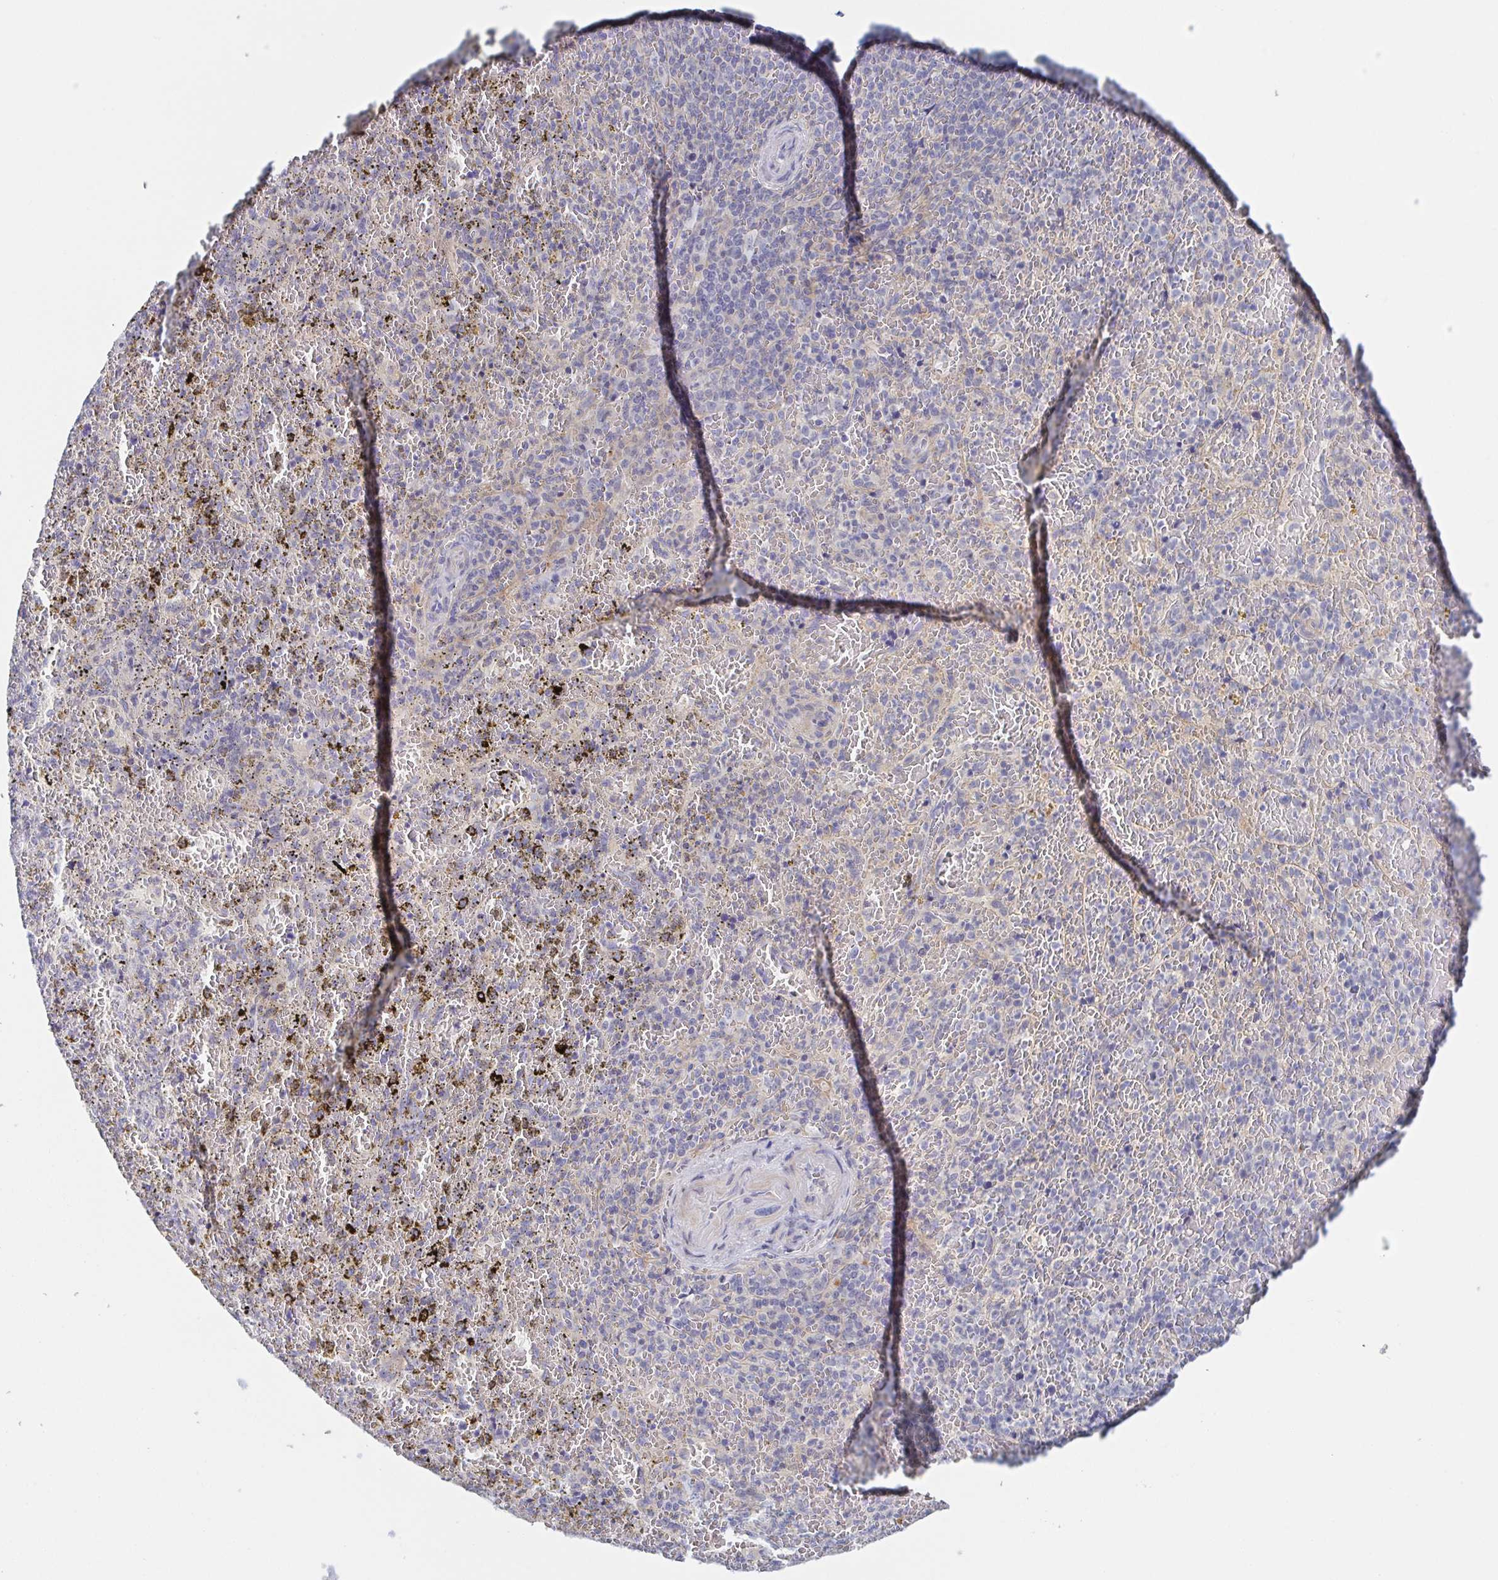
{"staining": {"intensity": "negative", "quantity": "none", "location": "none"}, "tissue": "spleen", "cell_type": "Cells in red pulp", "image_type": "normal", "snomed": [{"axis": "morphology", "description": "Normal tissue, NOS"}, {"axis": "topography", "description": "Spleen"}], "caption": "Immunohistochemical staining of benign spleen displays no significant expression in cells in red pulp.", "gene": "RHOV", "patient": {"sex": "female", "age": 50}}